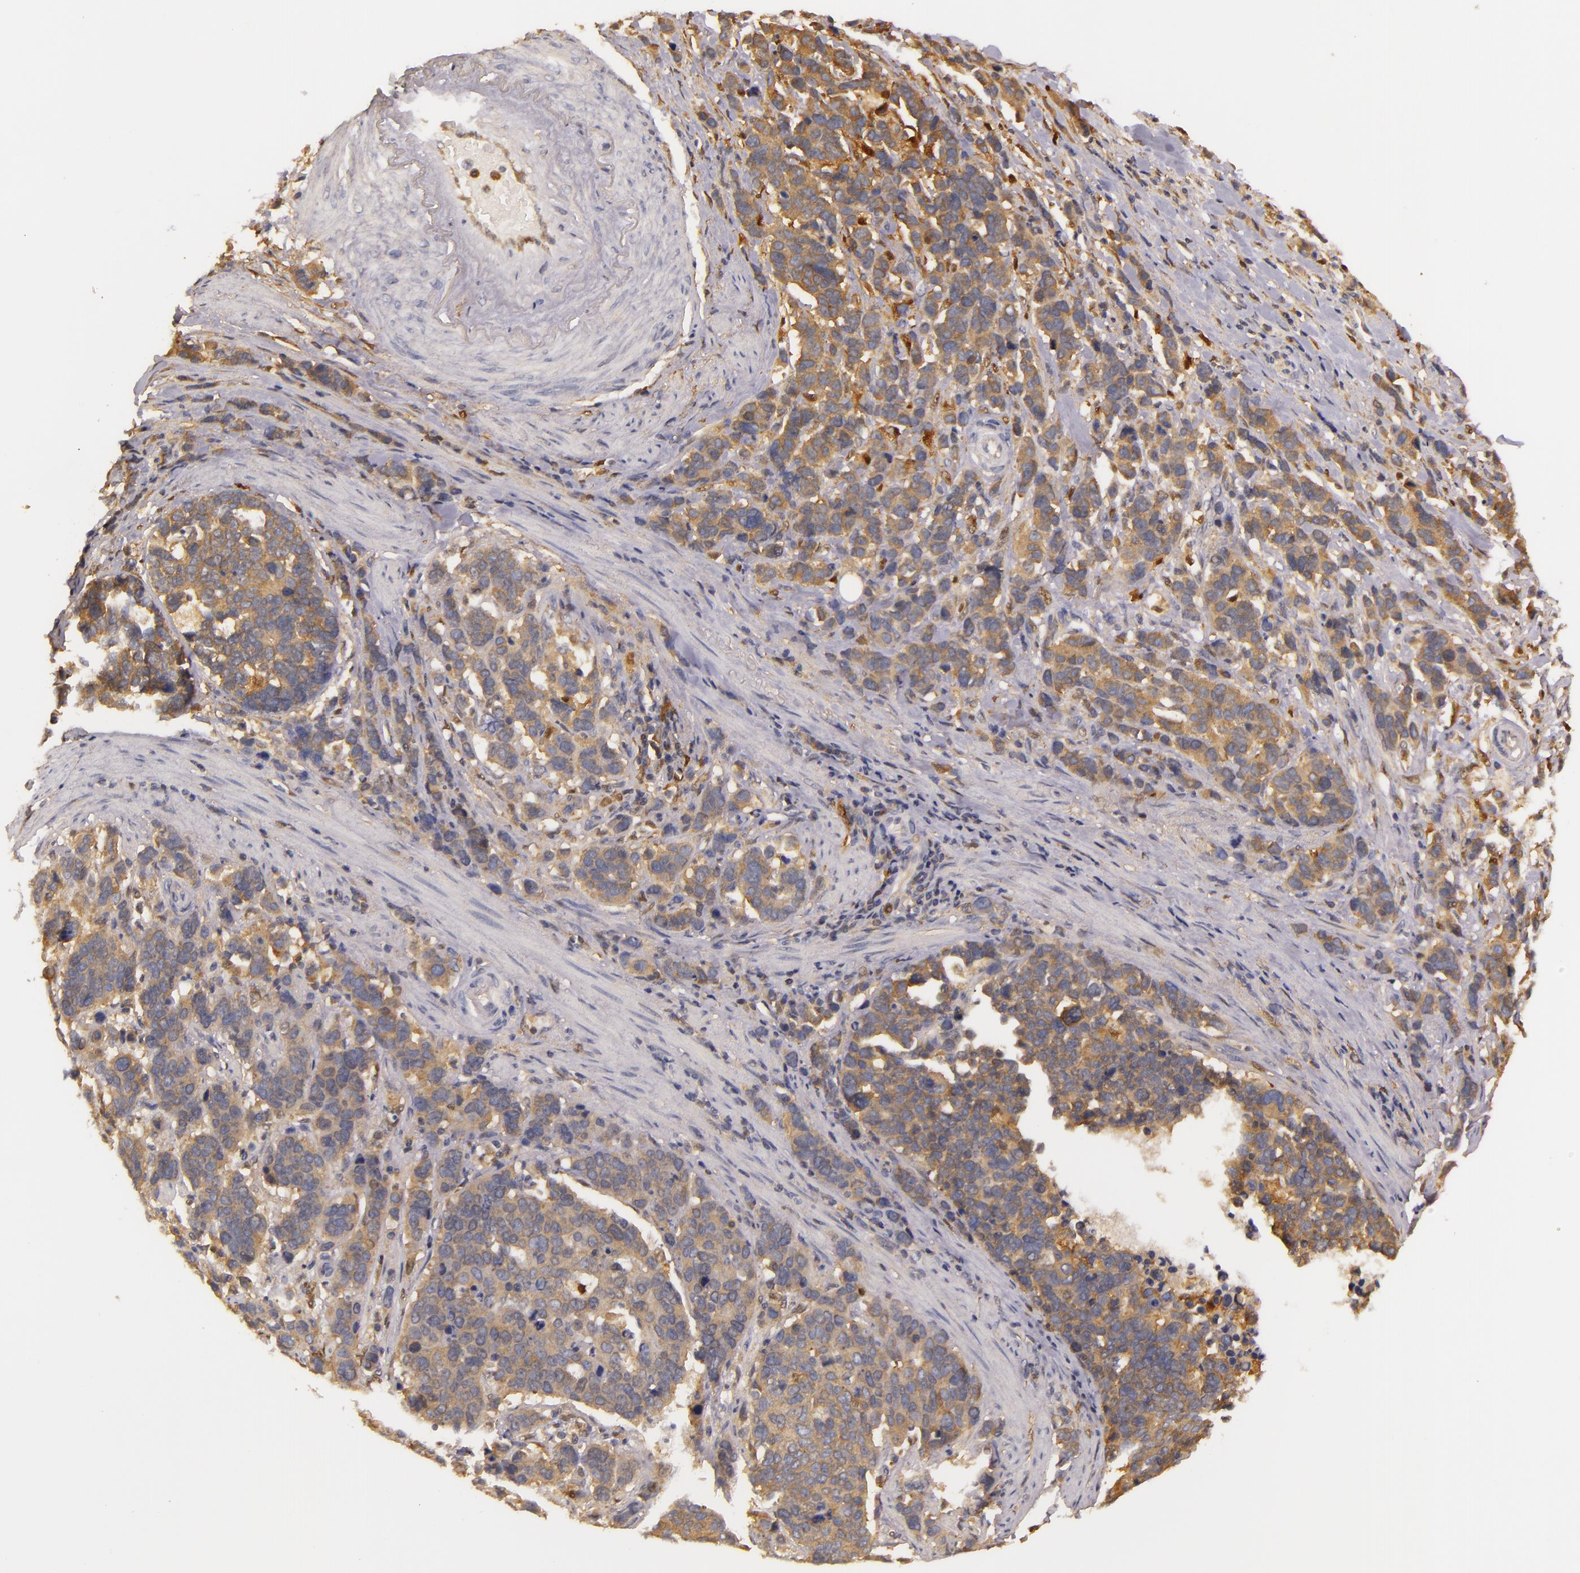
{"staining": {"intensity": "moderate", "quantity": ">75%", "location": "cytoplasmic/membranous"}, "tissue": "stomach cancer", "cell_type": "Tumor cells", "image_type": "cancer", "snomed": [{"axis": "morphology", "description": "Adenocarcinoma, NOS"}, {"axis": "topography", "description": "Stomach, upper"}], "caption": "Human stomach cancer (adenocarcinoma) stained for a protein (brown) reveals moderate cytoplasmic/membranous positive staining in about >75% of tumor cells.", "gene": "TOM1", "patient": {"sex": "male", "age": 71}}